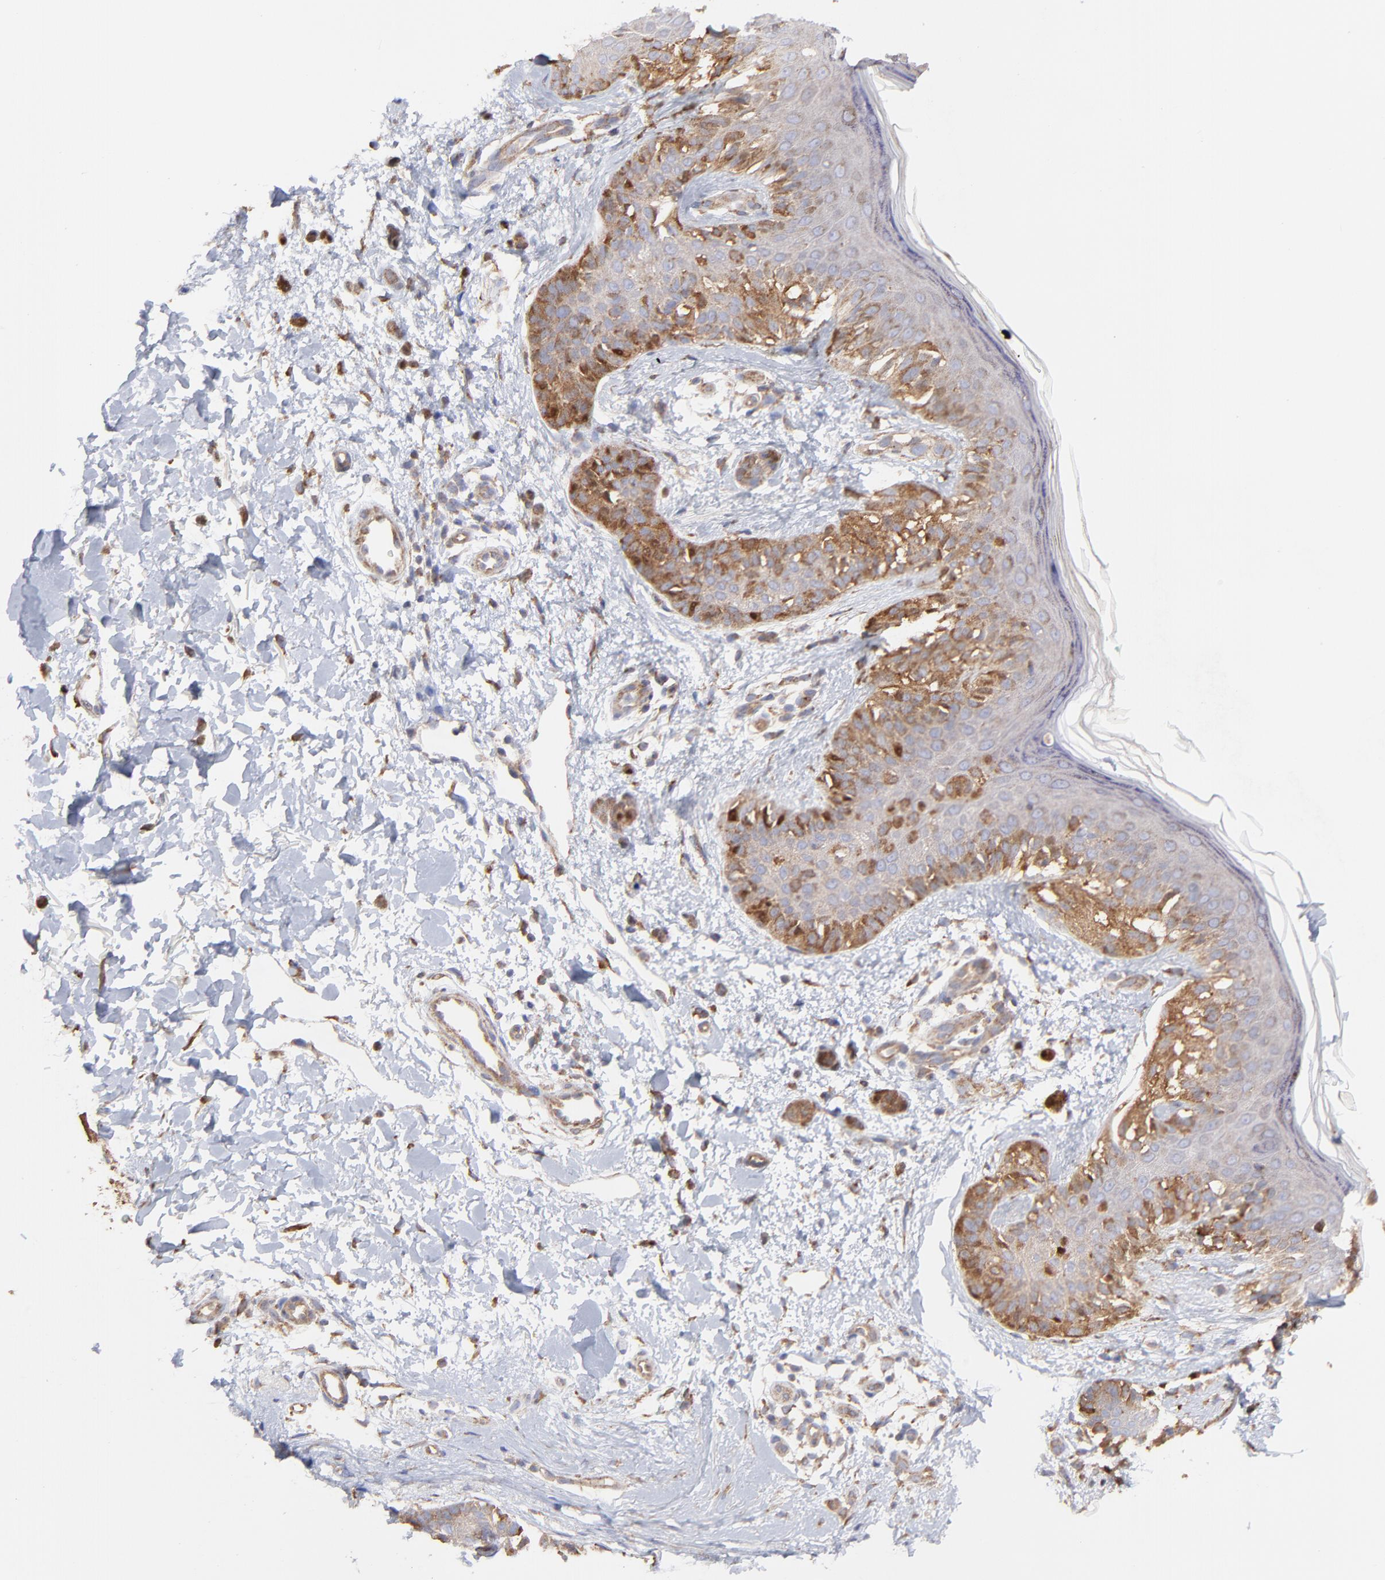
{"staining": {"intensity": "moderate", "quantity": ">75%", "location": "cytoplasmic/membranous"}, "tissue": "melanoma", "cell_type": "Tumor cells", "image_type": "cancer", "snomed": [{"axis": "morphology", "description": "Normal tissue, NOS"}, {"axis": "morphology", "description": "Malignant melanoma, NOS"}, {"axis": "topography", "description": "Skin"}], "caption": "This photomicrograph displays malignant melanoma stained with immunohistochemistry to label a protein in brown. The cytoplasmic/membranous of tumor cells show moderate positivity for the protein. Nuclei are counter-stained blue.", "gene": "PFKM", "patient": {"sex": "male", "age": 83}}